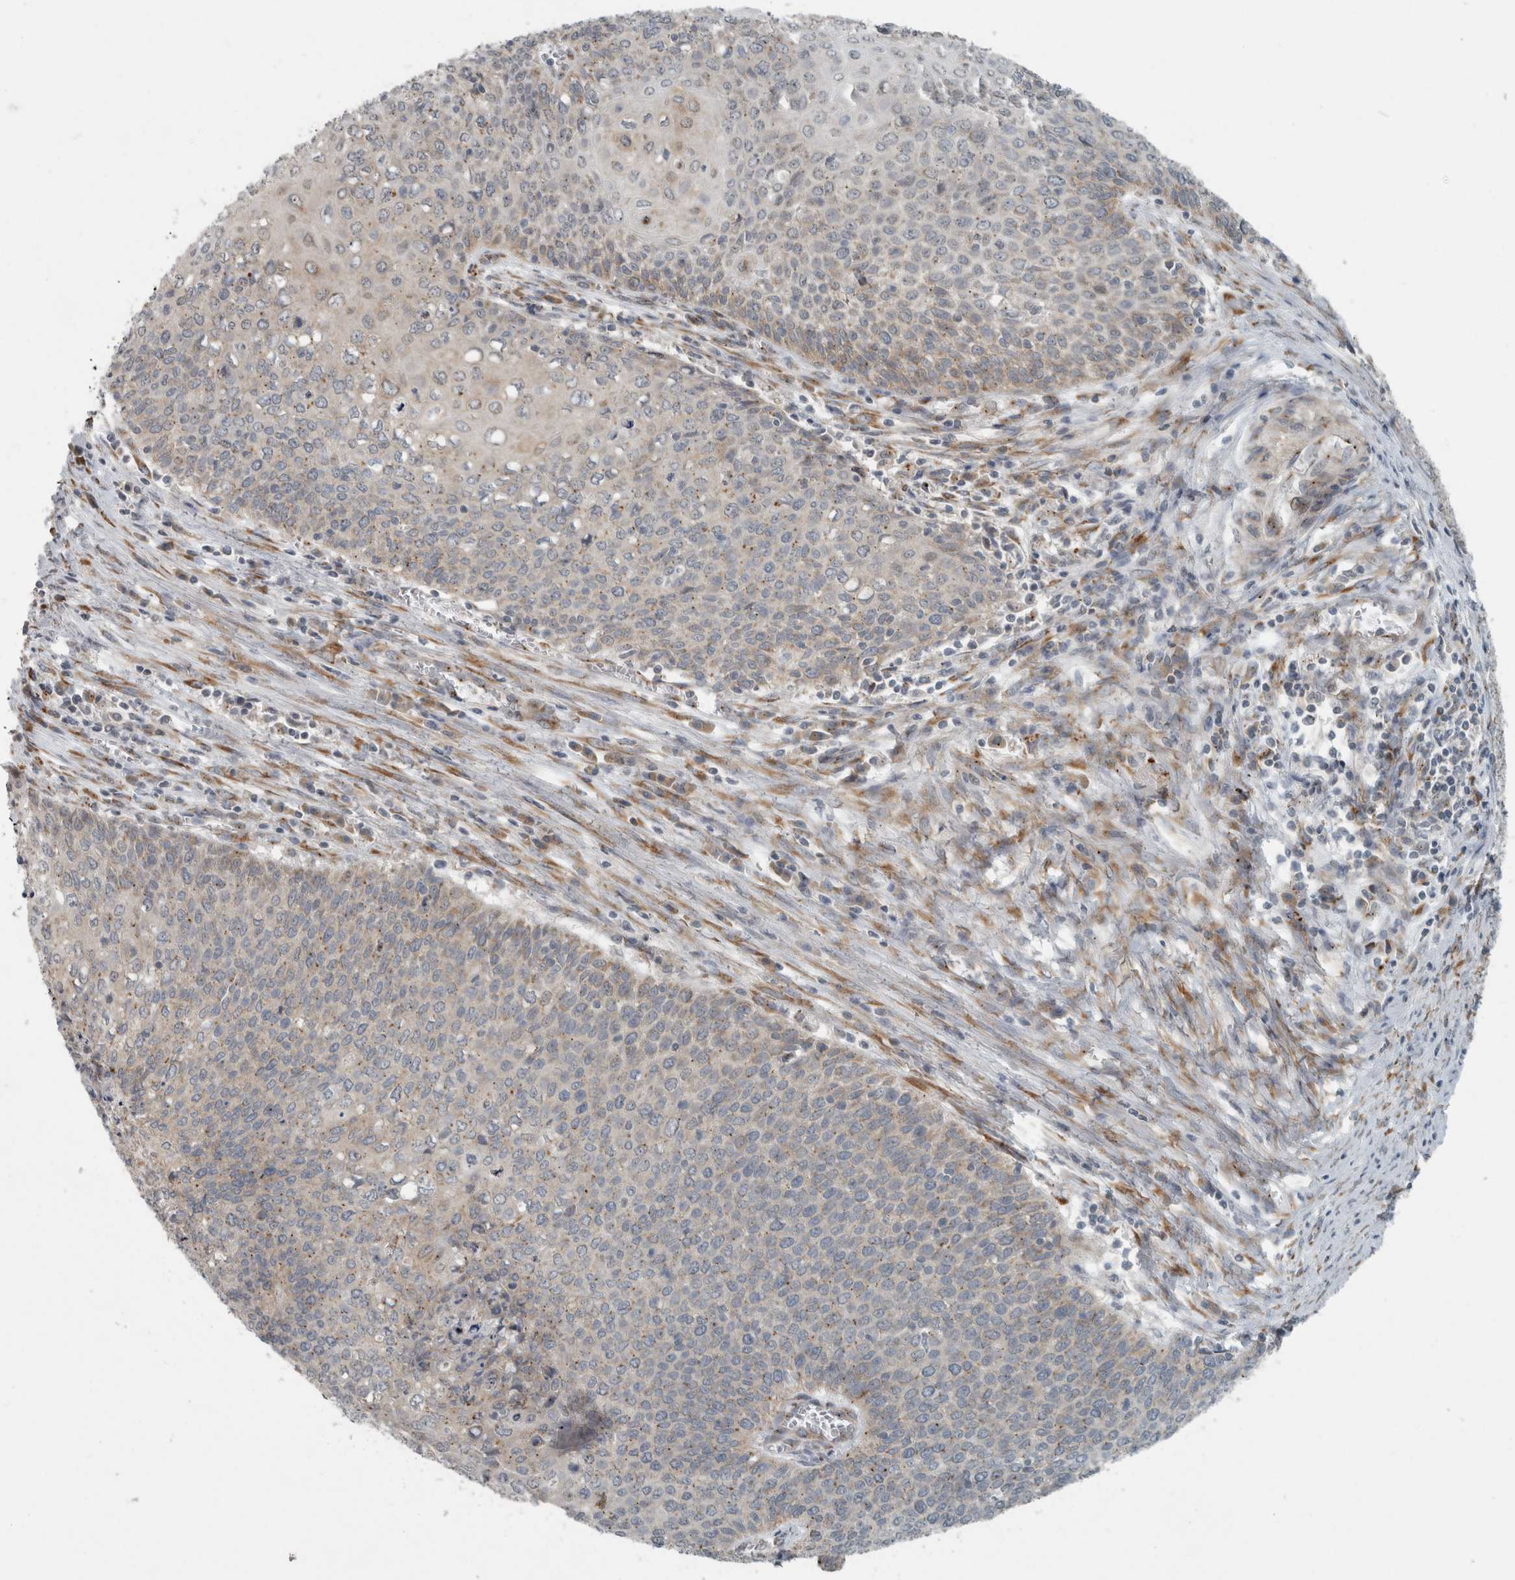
{"staining": {"intensity": "weak", "quantity": "<25%", "location": "cytoplasmic/membranous"}, "tissue": "cervical cancer", "cell_type": "Tumor cells", "image_type": "cancer", "snomed": [{"axis": "morphology", "description": "Squamous cell carcinoma, NOS"}, {"axis": "topography", "description": "Cervix"}], "caption": "DAB (3,3'-diaminobenzidine) immunohistochemical staining of human cervical cancer (squamous cell carcinoma) demonstrates no significant positivity in tumor cells.", "gene": "KIF1C", "patient": {"sex": "female", "age": 39}}